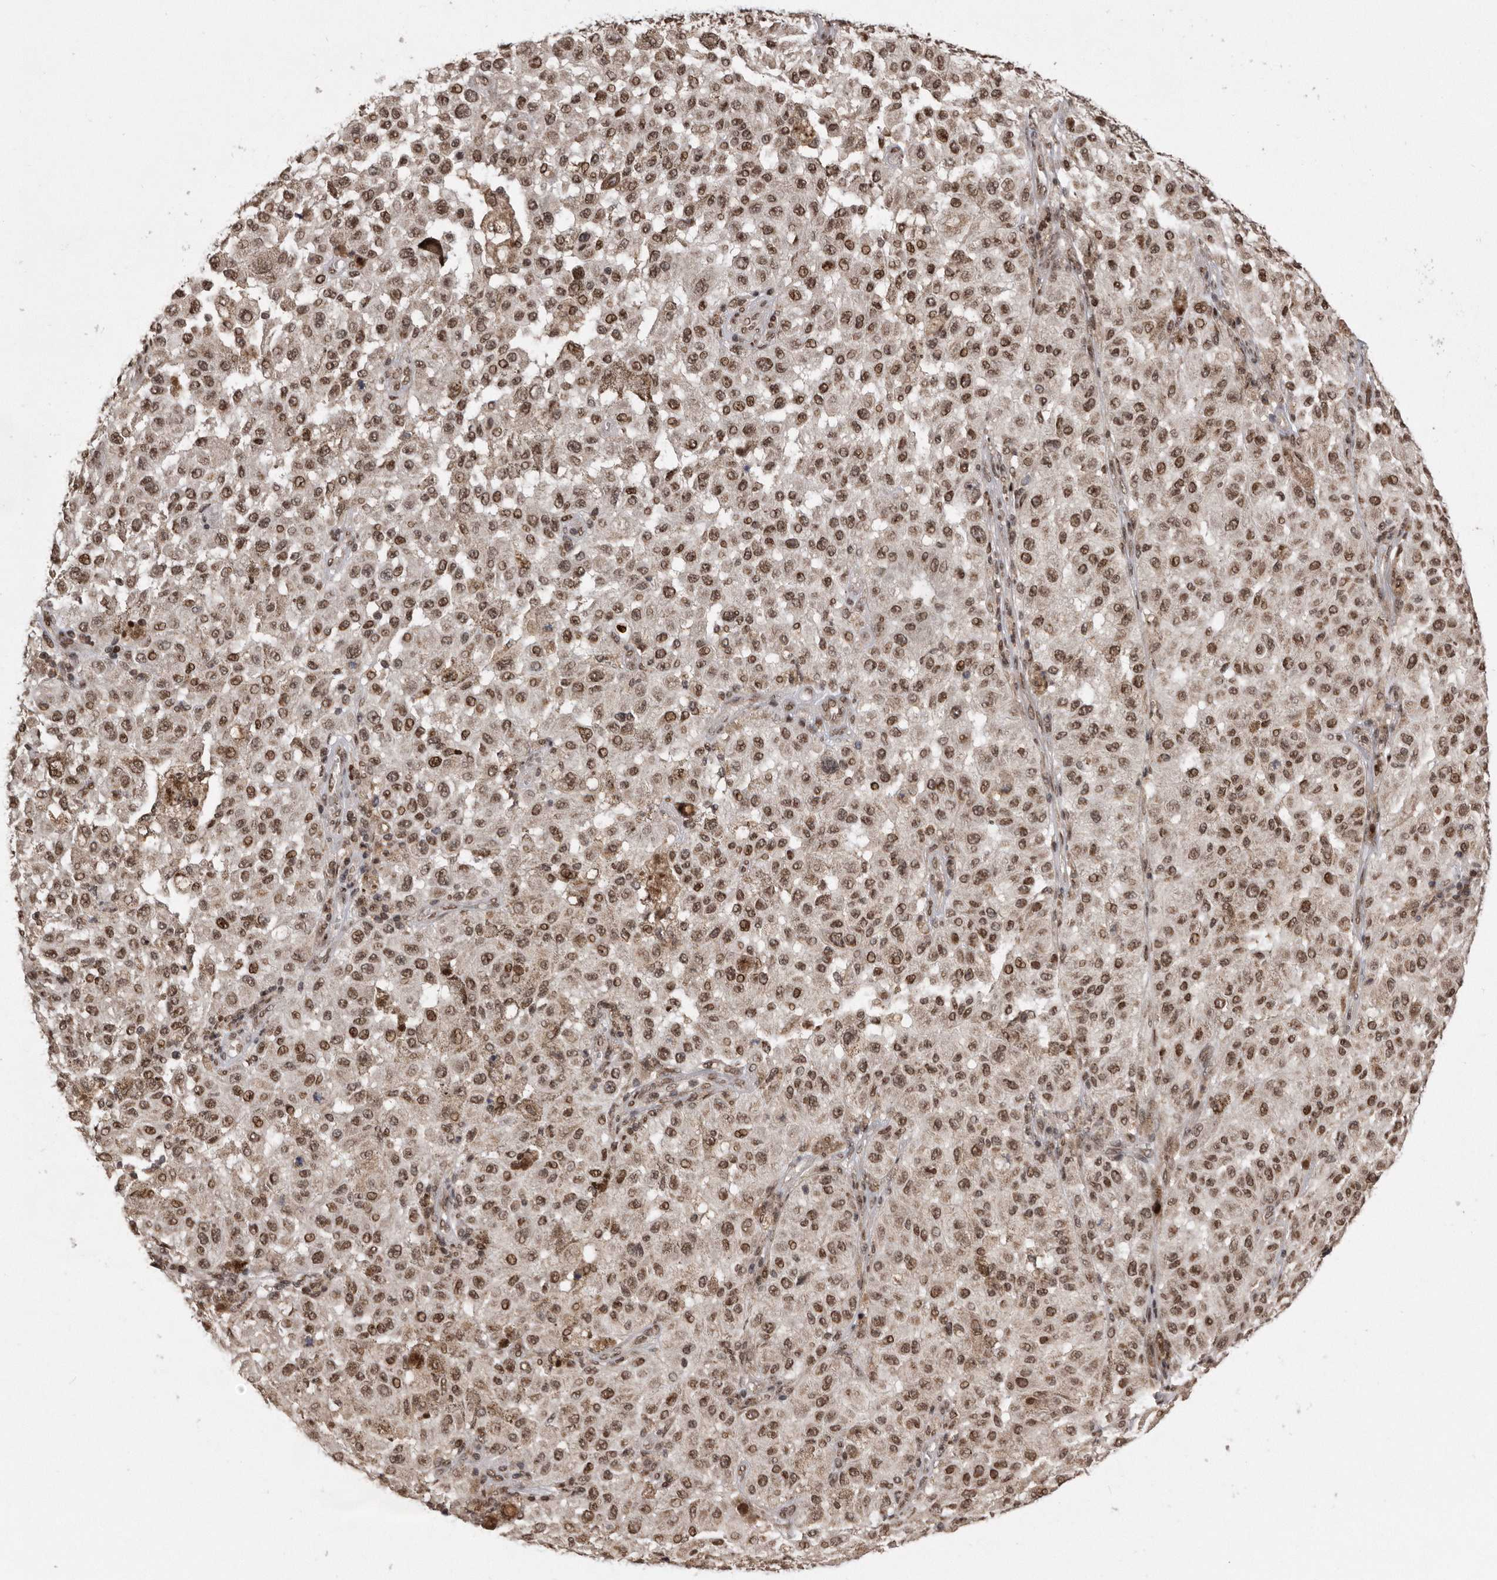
{"staining": {"intensity": "moderate", "quantity": ">75%", "location": "nuclear"}, "tissue": "melanoma", "cell_type": "Tumor cells", "image_type": "cancer", "snomed": [{"axis": "morphology", "description": "Malignant melanoma, NOS"}, {"axis": "topography", "description": "Skin"}], "caption": "Immunohistochemical staining of human malignant melanoma shows medium levels of moderate nuclear expression in about >75% of tumor cells. (Stains: DAB (3,3'-diaminobenzidine) in brown, nuclei in blue, Microscopy: brightfield microscopy at high magnification).", "gene": "TDRD3", "patient": {"sex": "female", "age": 64}}